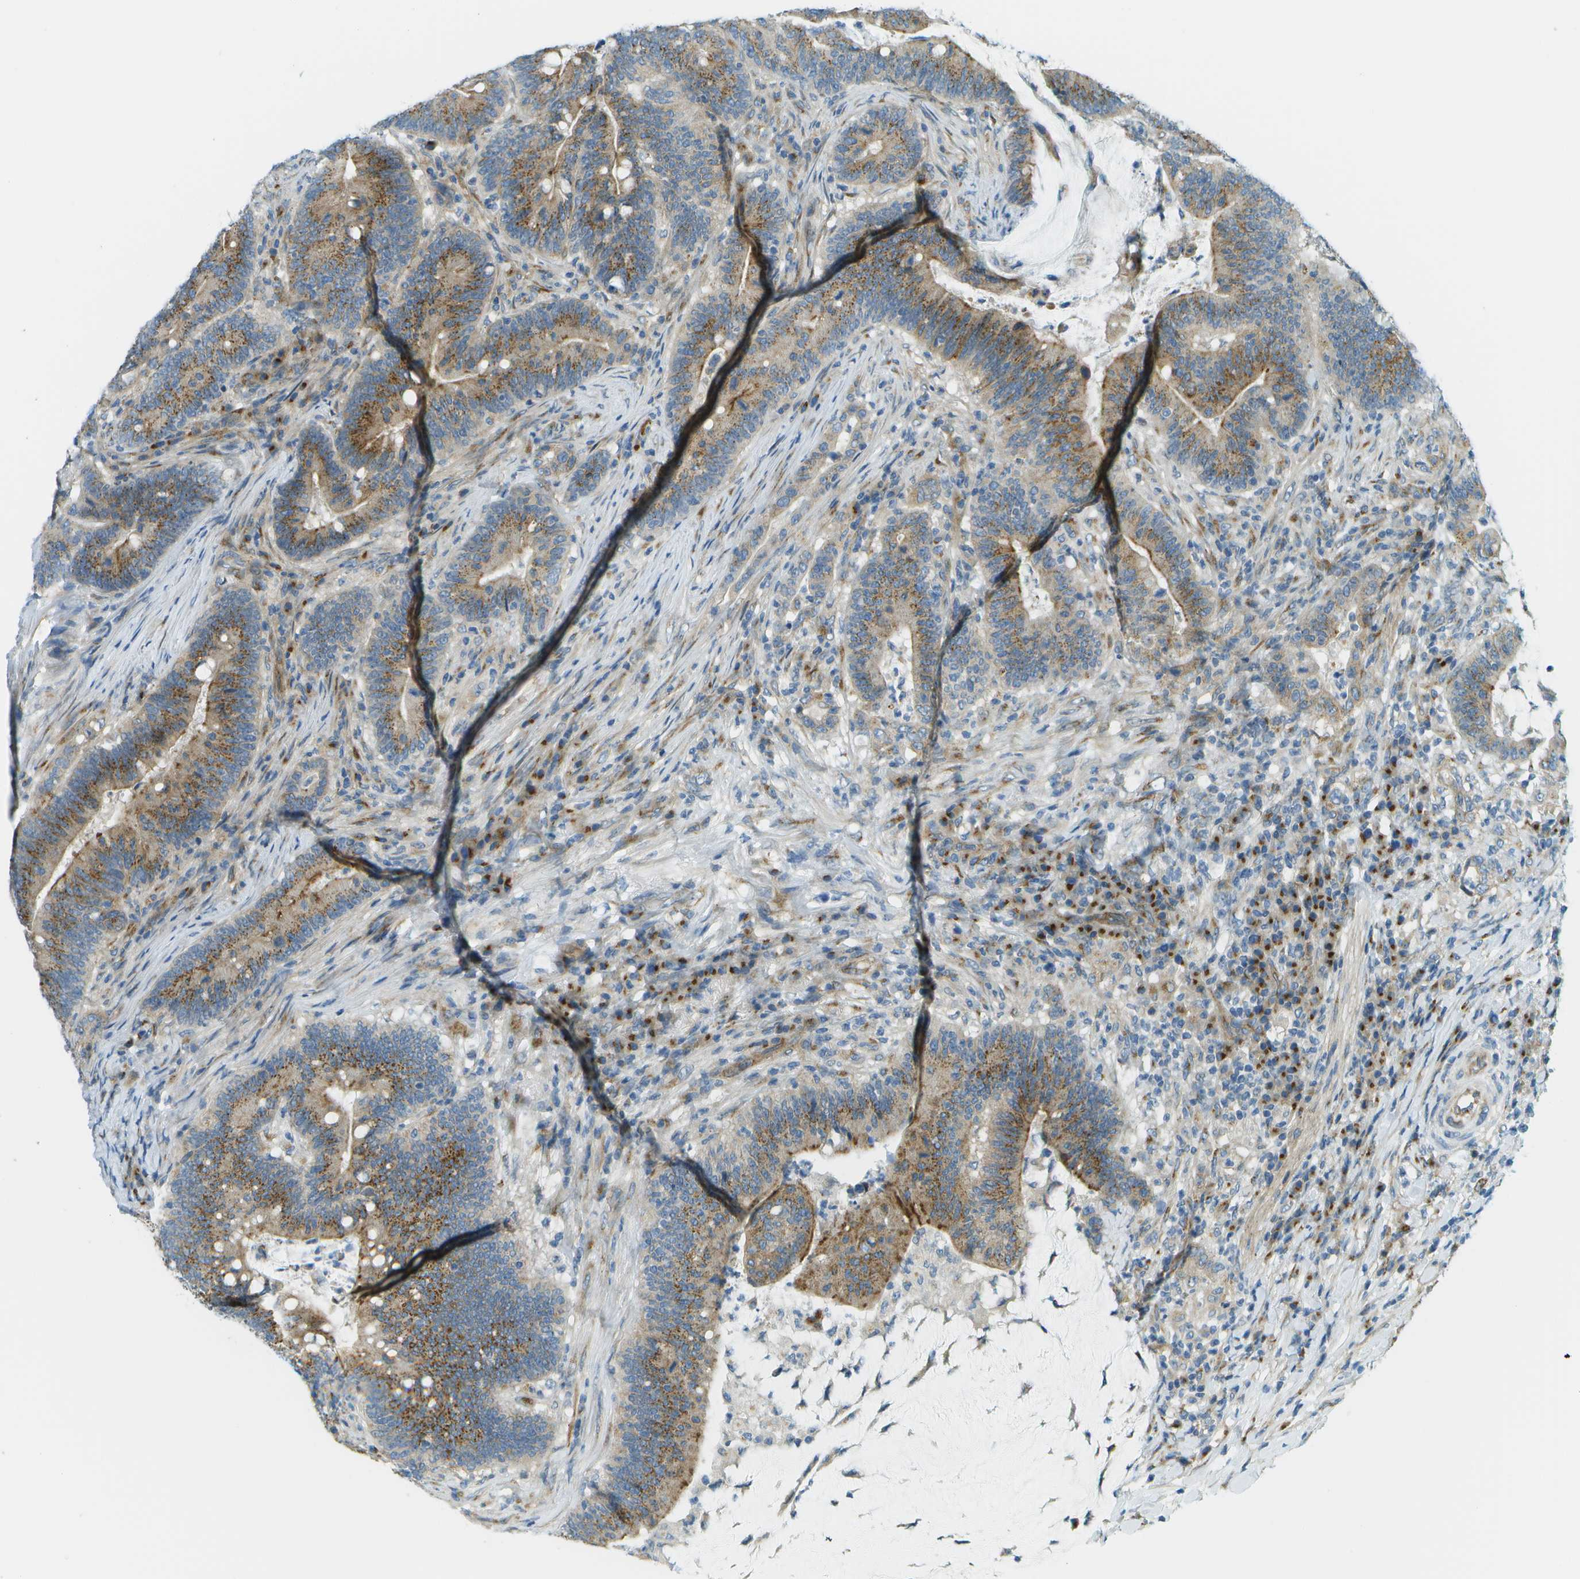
{"staining": {"intensity": "moderate", "quantity": ">75%", "location": "cytoplasmic/membranous"}, "tissue": "colorectal cancer", "cell_type": "Tumor cells", "image_type": "cancer", "snomed": [{"axis": "morphology", "description": "Normal tissue, NOS"}, {"axis": "morphology", "description": "Adenocarcinoma, NOS"}, {"axis": "topography", "description": "Colon"}], "caption": "Immunohistochemistry (IHC) histopathology image of adenocarcinoma (colorectal) stained for a protein (brown), which displays medium levels of moderate cytoplasmic/membranous staining in about >75% of tumor cells.", "gene": "ACBD3", "patient": {"sex": "female", "age": 66}}